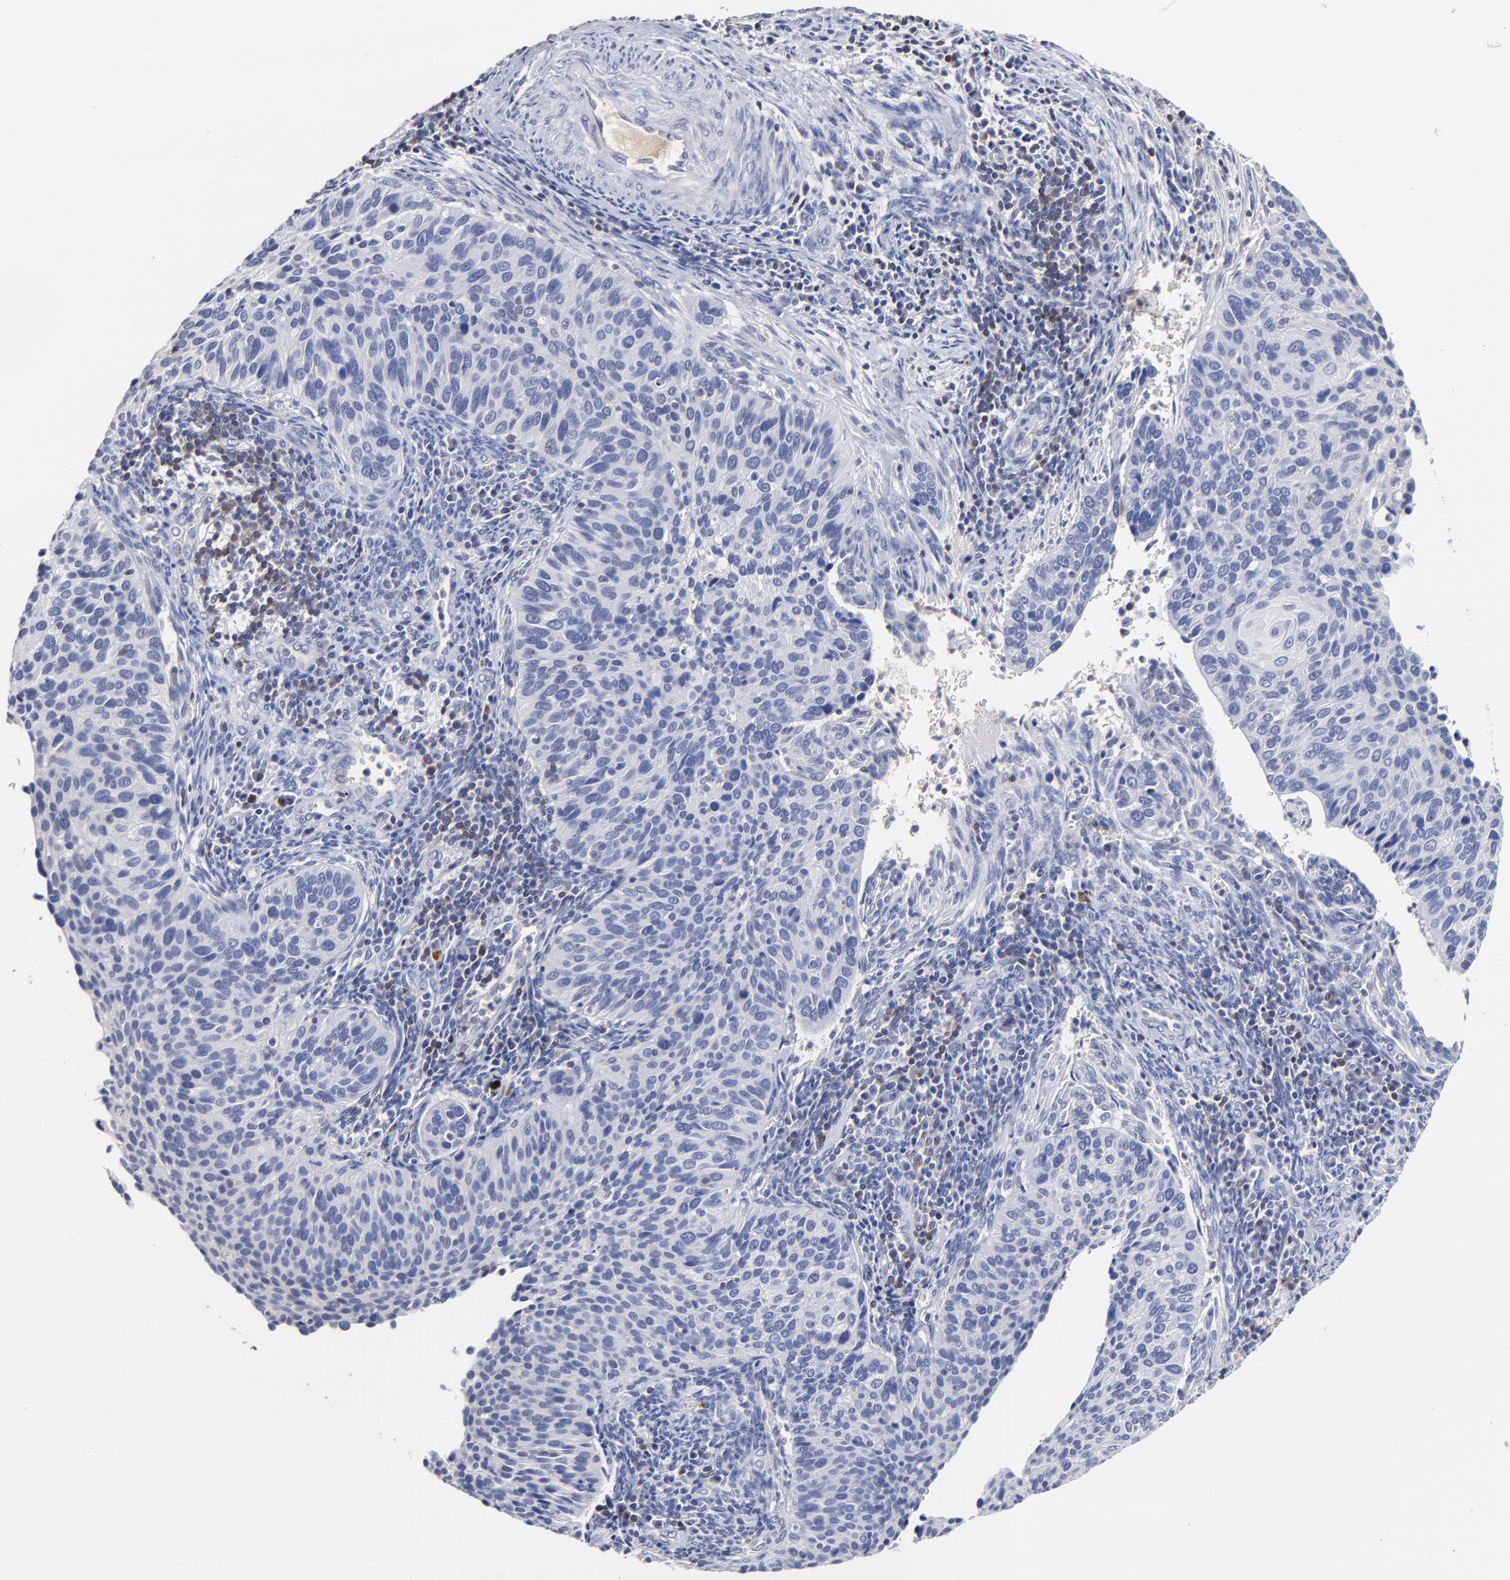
{"staining": {"intensity": "negative", "quantity": "none", "location": "none"}, "tissue": "cervical cancer", "cell_type": "Tumor cells", "image_type": "cancer", "snomed": [{"axis": "morphology", "description": "Adenocarcinoma, NOS"}, {"axis": "topography", "description": "Cervix"}], "caption": "Adenocarcinoma (cervical) was stained to show a protein in brown. There is no significant expression in tumor cells.", "gene": "TRAT1", "patient": {"sex": "female", "age": 29}}